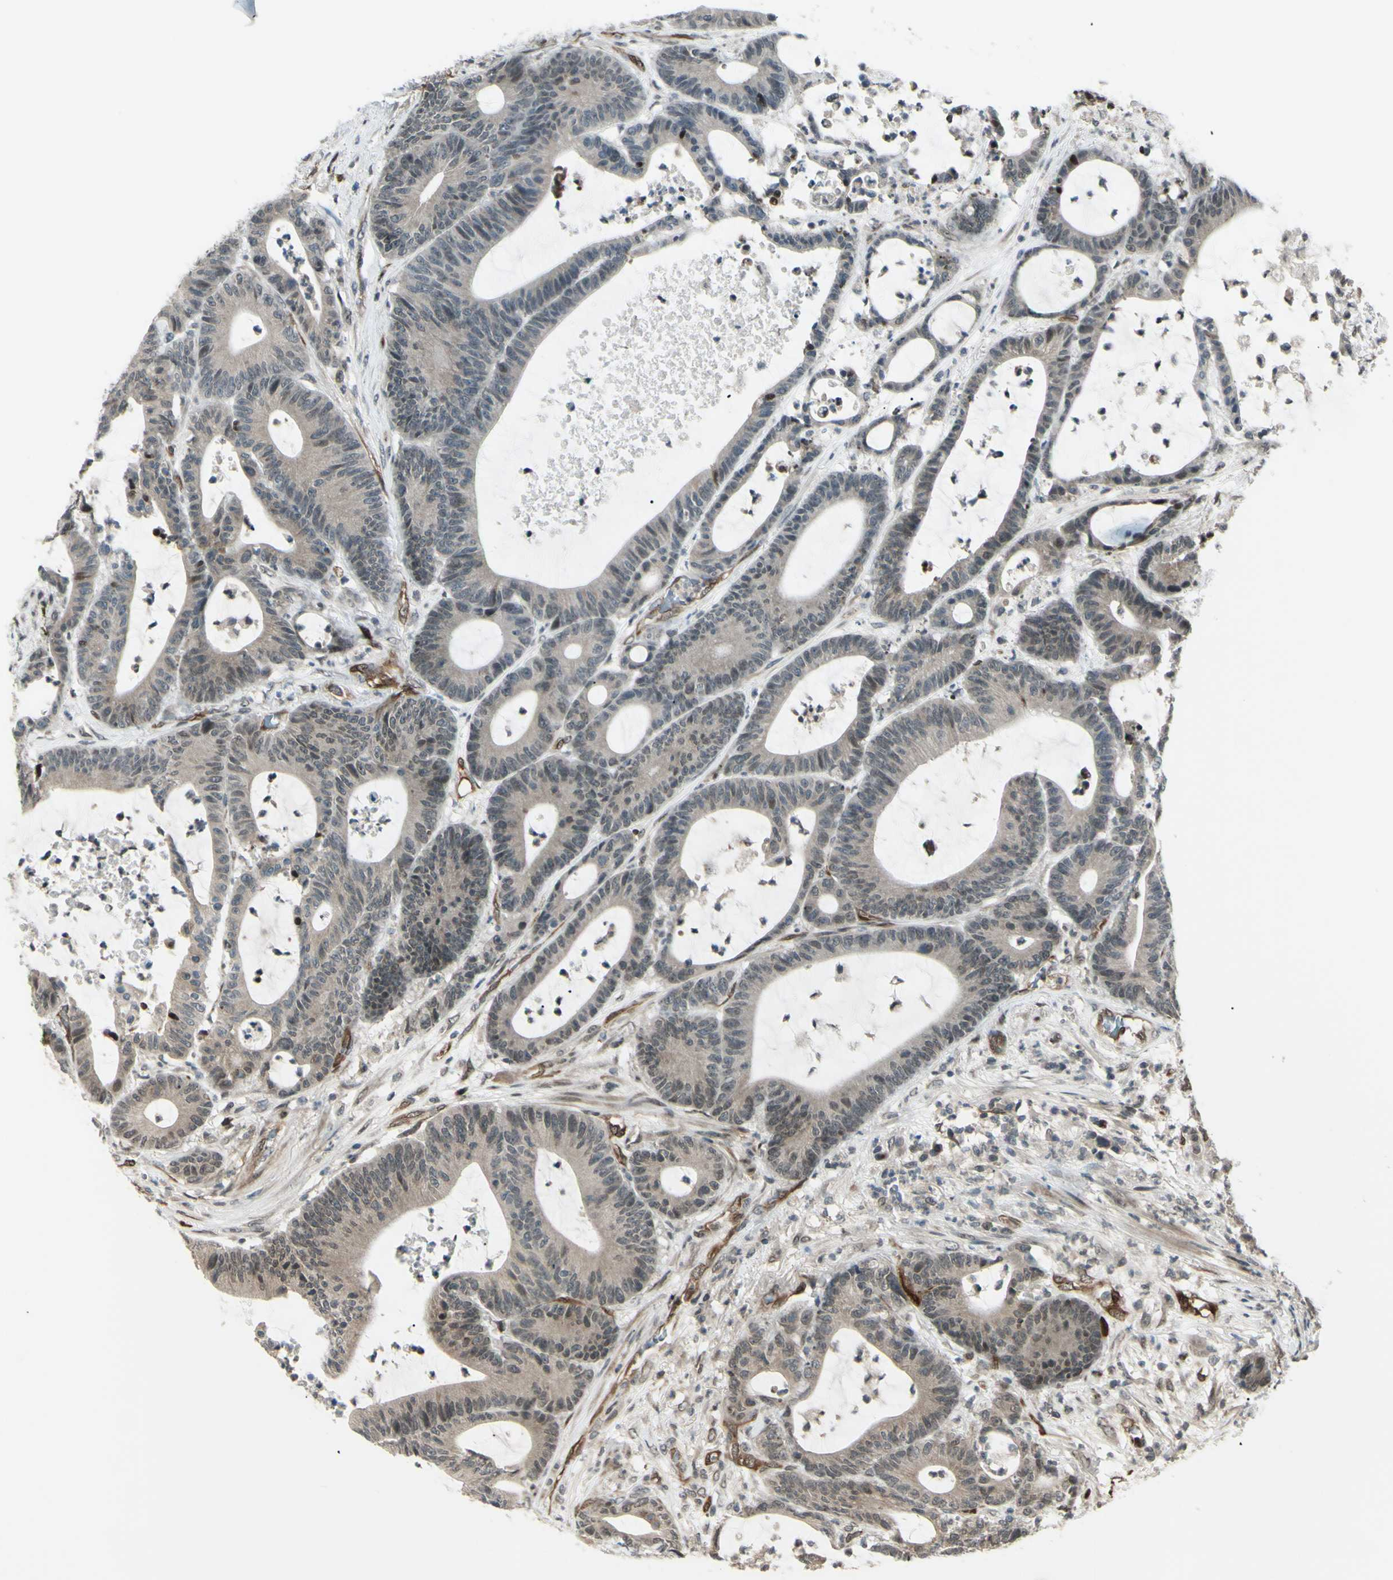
{"staining": {"intensity": "weak", "quantity": ">75%", "location": "cytoplasmic/membranous"}, "tissue": "colorectal cancer", "cell_type": "Tumor cells", "image_type": "cancer", "snomed": [{"axis": "morphology", "description": "Adenocarcinoma, NOS"}, {"axis": "topography", "description": "Colon"}], "caption": "IHC staining of colorectal adenocarcinoma, which displays low levels of weak cytoplasmic/membranous positivity in about >75% of tumor cells indicating weak cytoplasmic/membranous protein positivity. The staining was performed using DAB (brown) for protein detection and nuclei were counterstained in hematoxylin (blue).", "gene": "MLF2", "patient": {"sex": "female", "age": 84}}